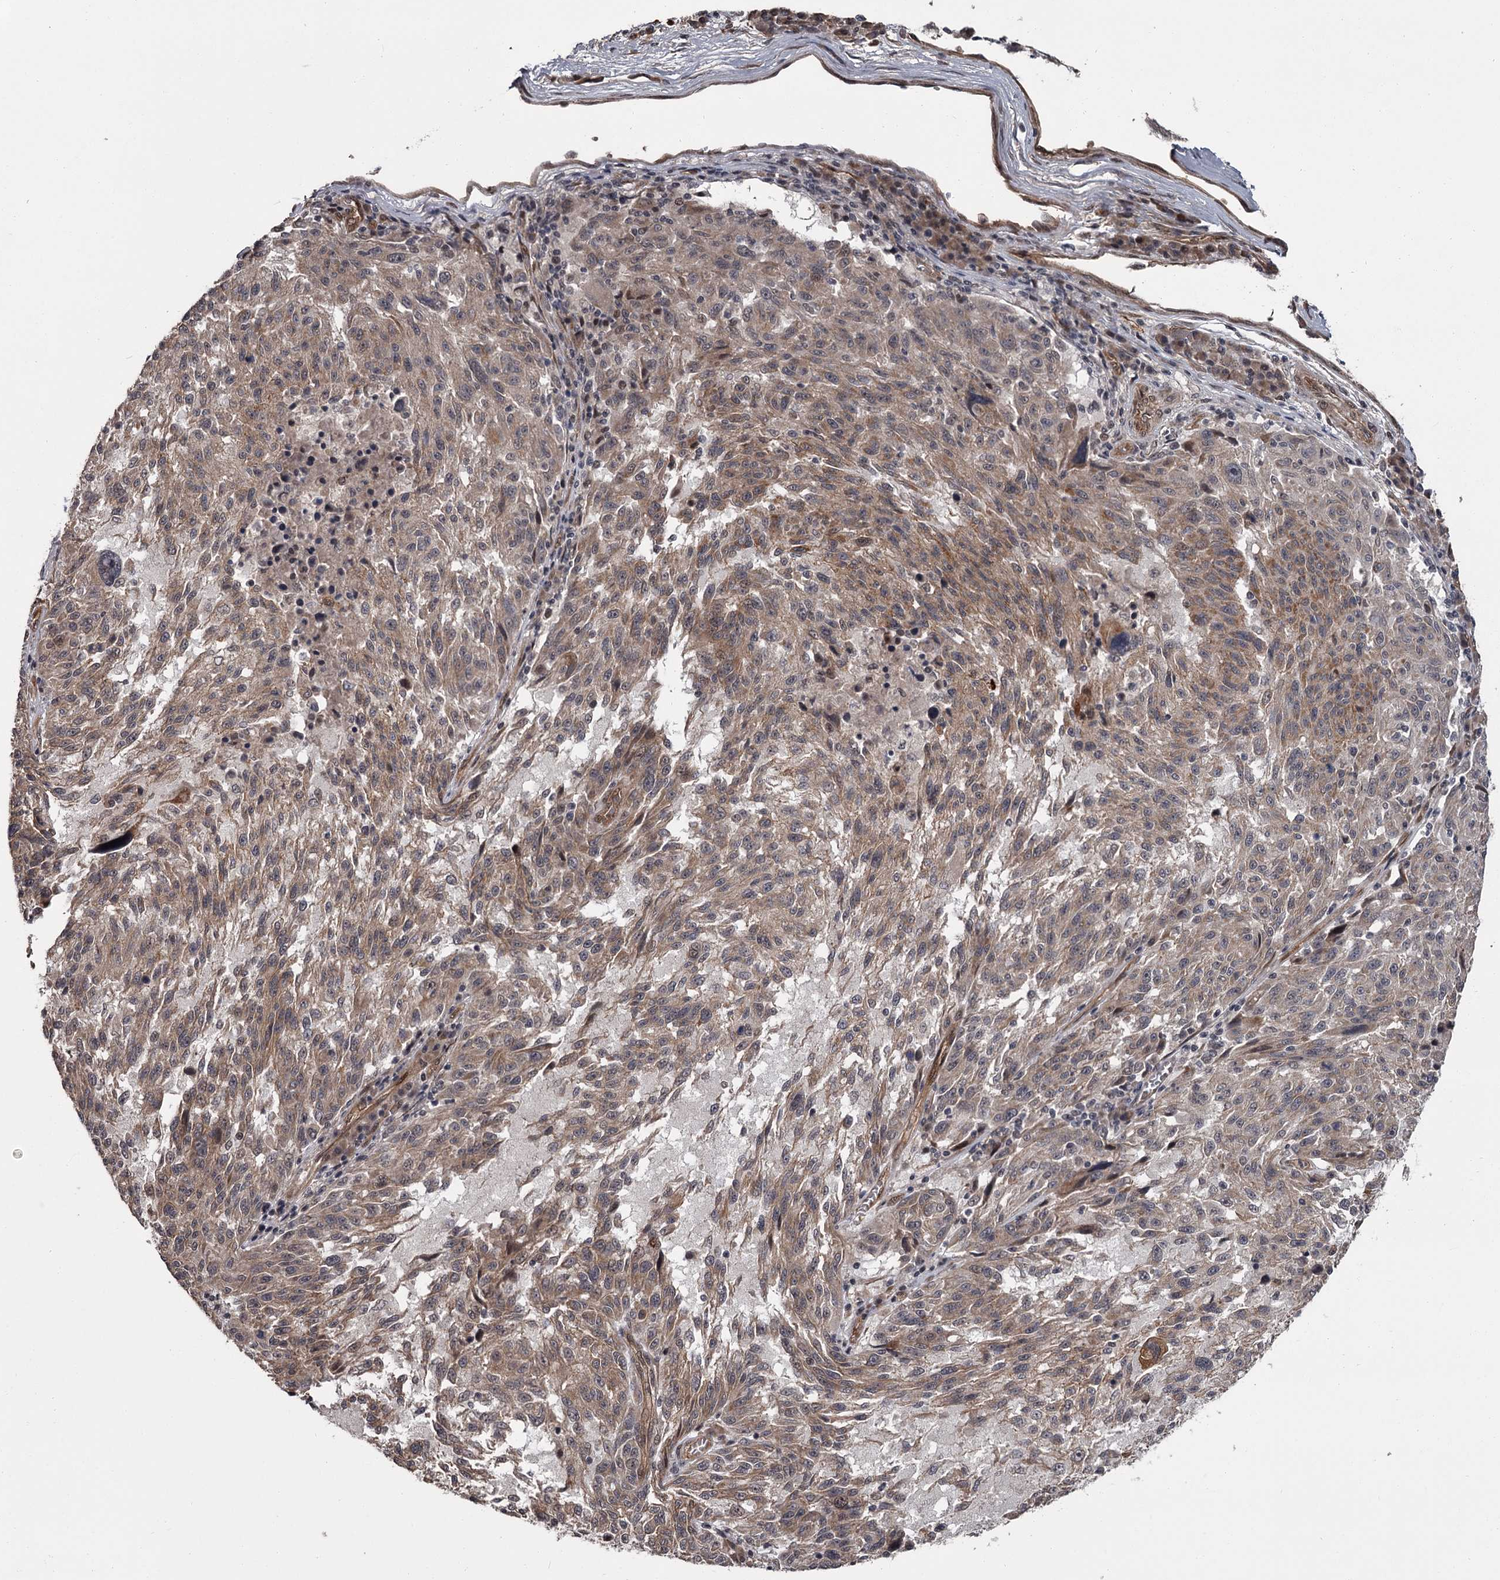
{"staining": {"intensity": "weak", "quantity": ">75%", "location": "cytoplasmic/membranous"}, "tissue": "melanoma", "cell_type": "Tumor cells", "image_type": "cancer", "snomed": [{"axis": "morphology", "description": "Malignant melanoma, NOS"}, {"axis": "topography", "description": "Skin"}], "caption": "The image displays staining of melanoma, revealing weak cytoplasmic/membranous protein positivity (brown color) within tumor cells.", "gene": "CDC42EP2", "patient": {"sex": "male", "age": 53}}